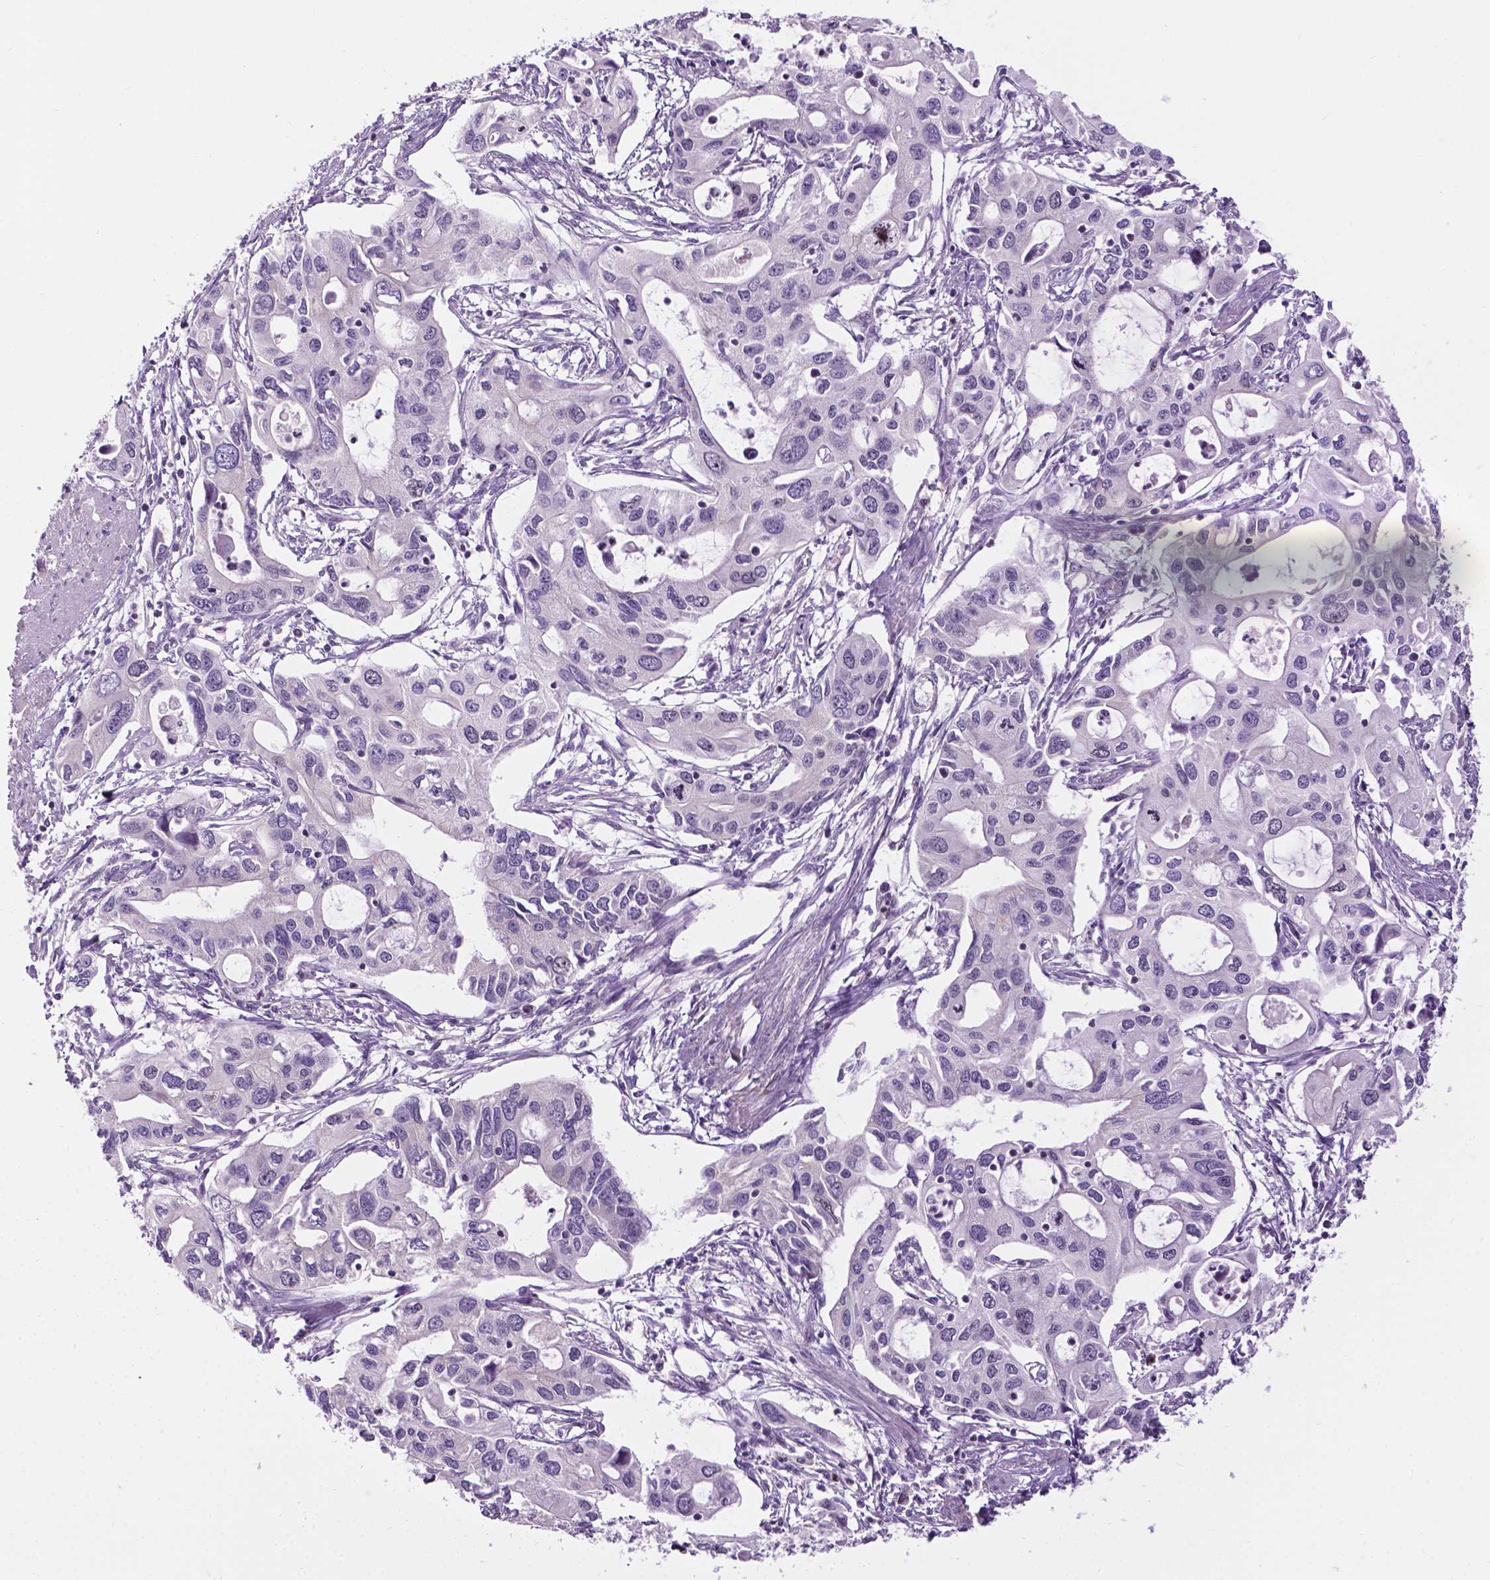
{"staining": {"intensity": "negative", "quantity": "none", "location": "none"}, "tissue": "pancreatic cancer", "cell_type": "Tumor cells", "image_type": "cancer", "snomed": [{"axis": "morphology", "description": "Adenocarcinoma, NOS"}, {"axis": "topography", "description": "Pancreas"}], "caption": "There is no significant positivity in tumor cells of adenocarcinoma (pancreatic).", "gene": "DENND4A", "patient": {"sex": "male", "age": 60}}